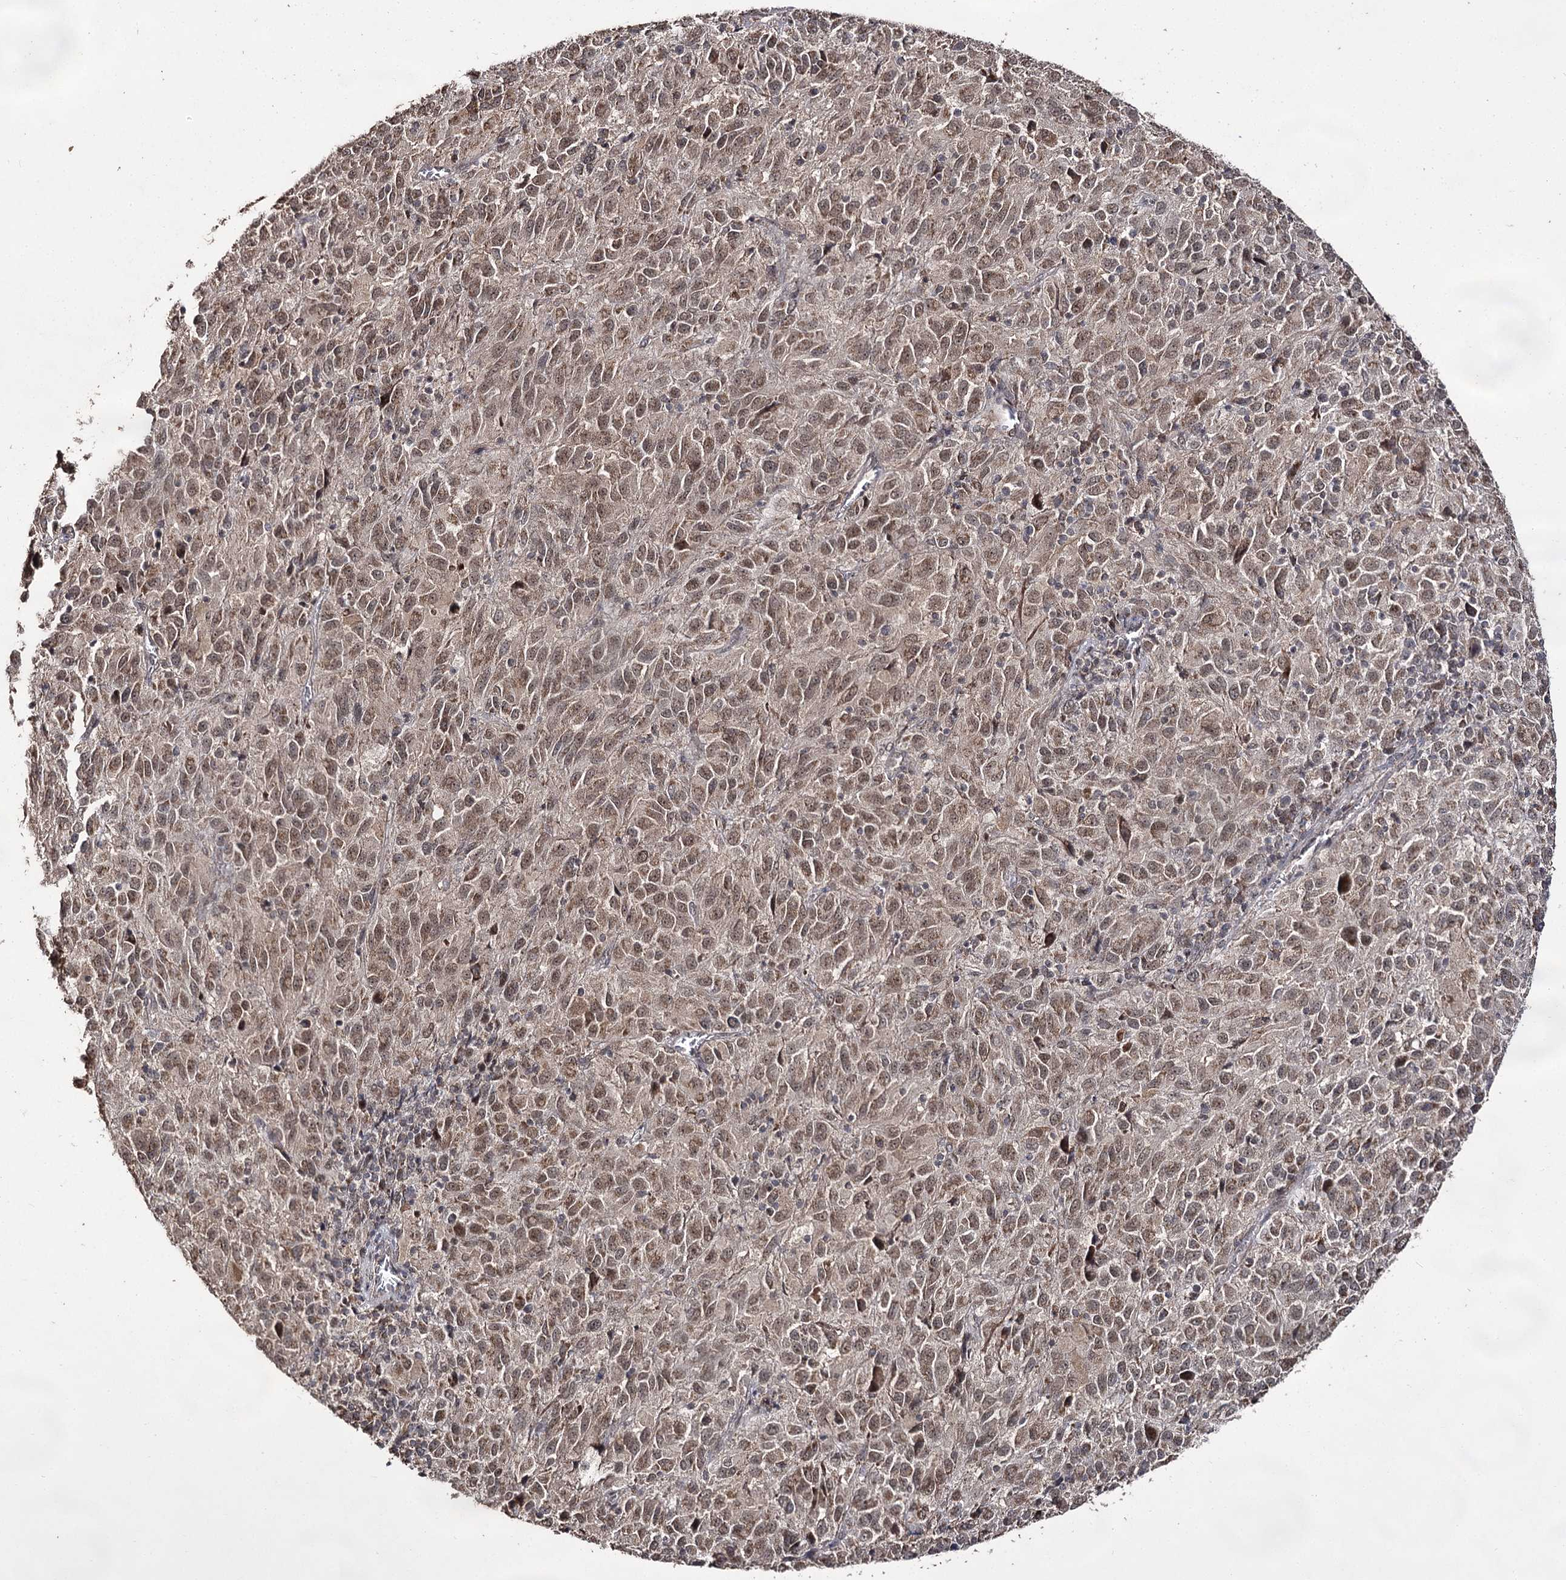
{"staining": {"intensity": "moderate", "quantity": ">75%", "location": "cytoplasmic/membranous,nuclear"}, "tissue": "melanoma", "cell_type": "Tumor cells", "image_type": "cancer", "snomed": [{"axis": "morphology", "description": "Malignant melanoma, Metastatic site"}, {"axis": "topography", "description": "Lung"}], "caption": "Immunohistochemistry (IHC) of human malignant melanoma (metastatic site) displays medium levels of moderate cytoplasmic/membranous and nuclear staining in about >75% of tumor cells.", "gene": "ACTR6", "patient": {"sex": "male", "age": 64}}